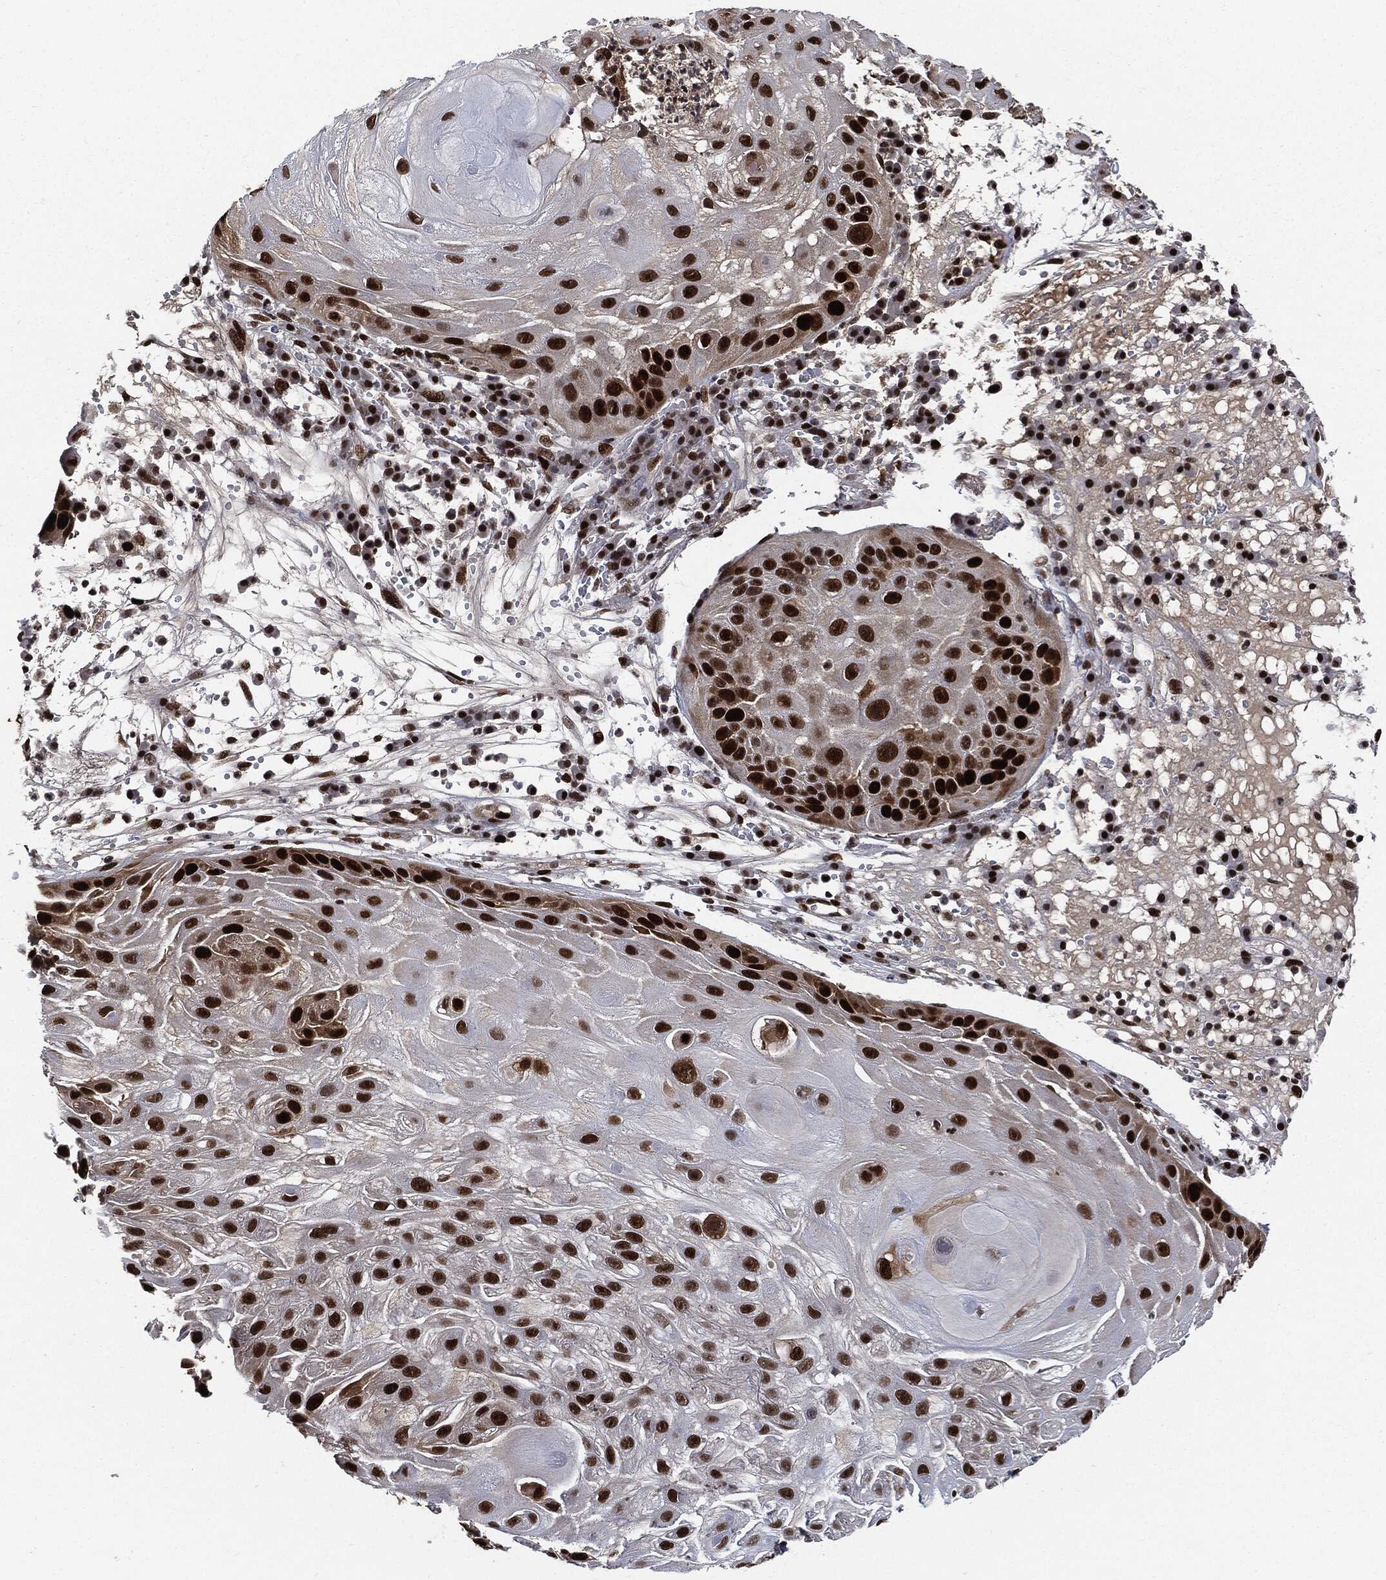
{"staining": {"intensity": "strong", "quantity": ">75%", "location": "nuclear"}, "tissue": "skin cancer", "cell_type": "Tumor cells", "image_type": "cancer", "snomed": [{"axis": "morphology", "description": "Normal tissue, NOS"}, {"axis": "morphology", "description": "Squamous cell carcinoma, NOS"}, {"axis": "topography", "description": "Skin"}], "caption": "A brown stain highlights strong nuclear staining of a protein in squamous cell carcinoma (skin) tumor cells.", "gene": "PCNA", "patient": {"sex": "male", "age": 79}}